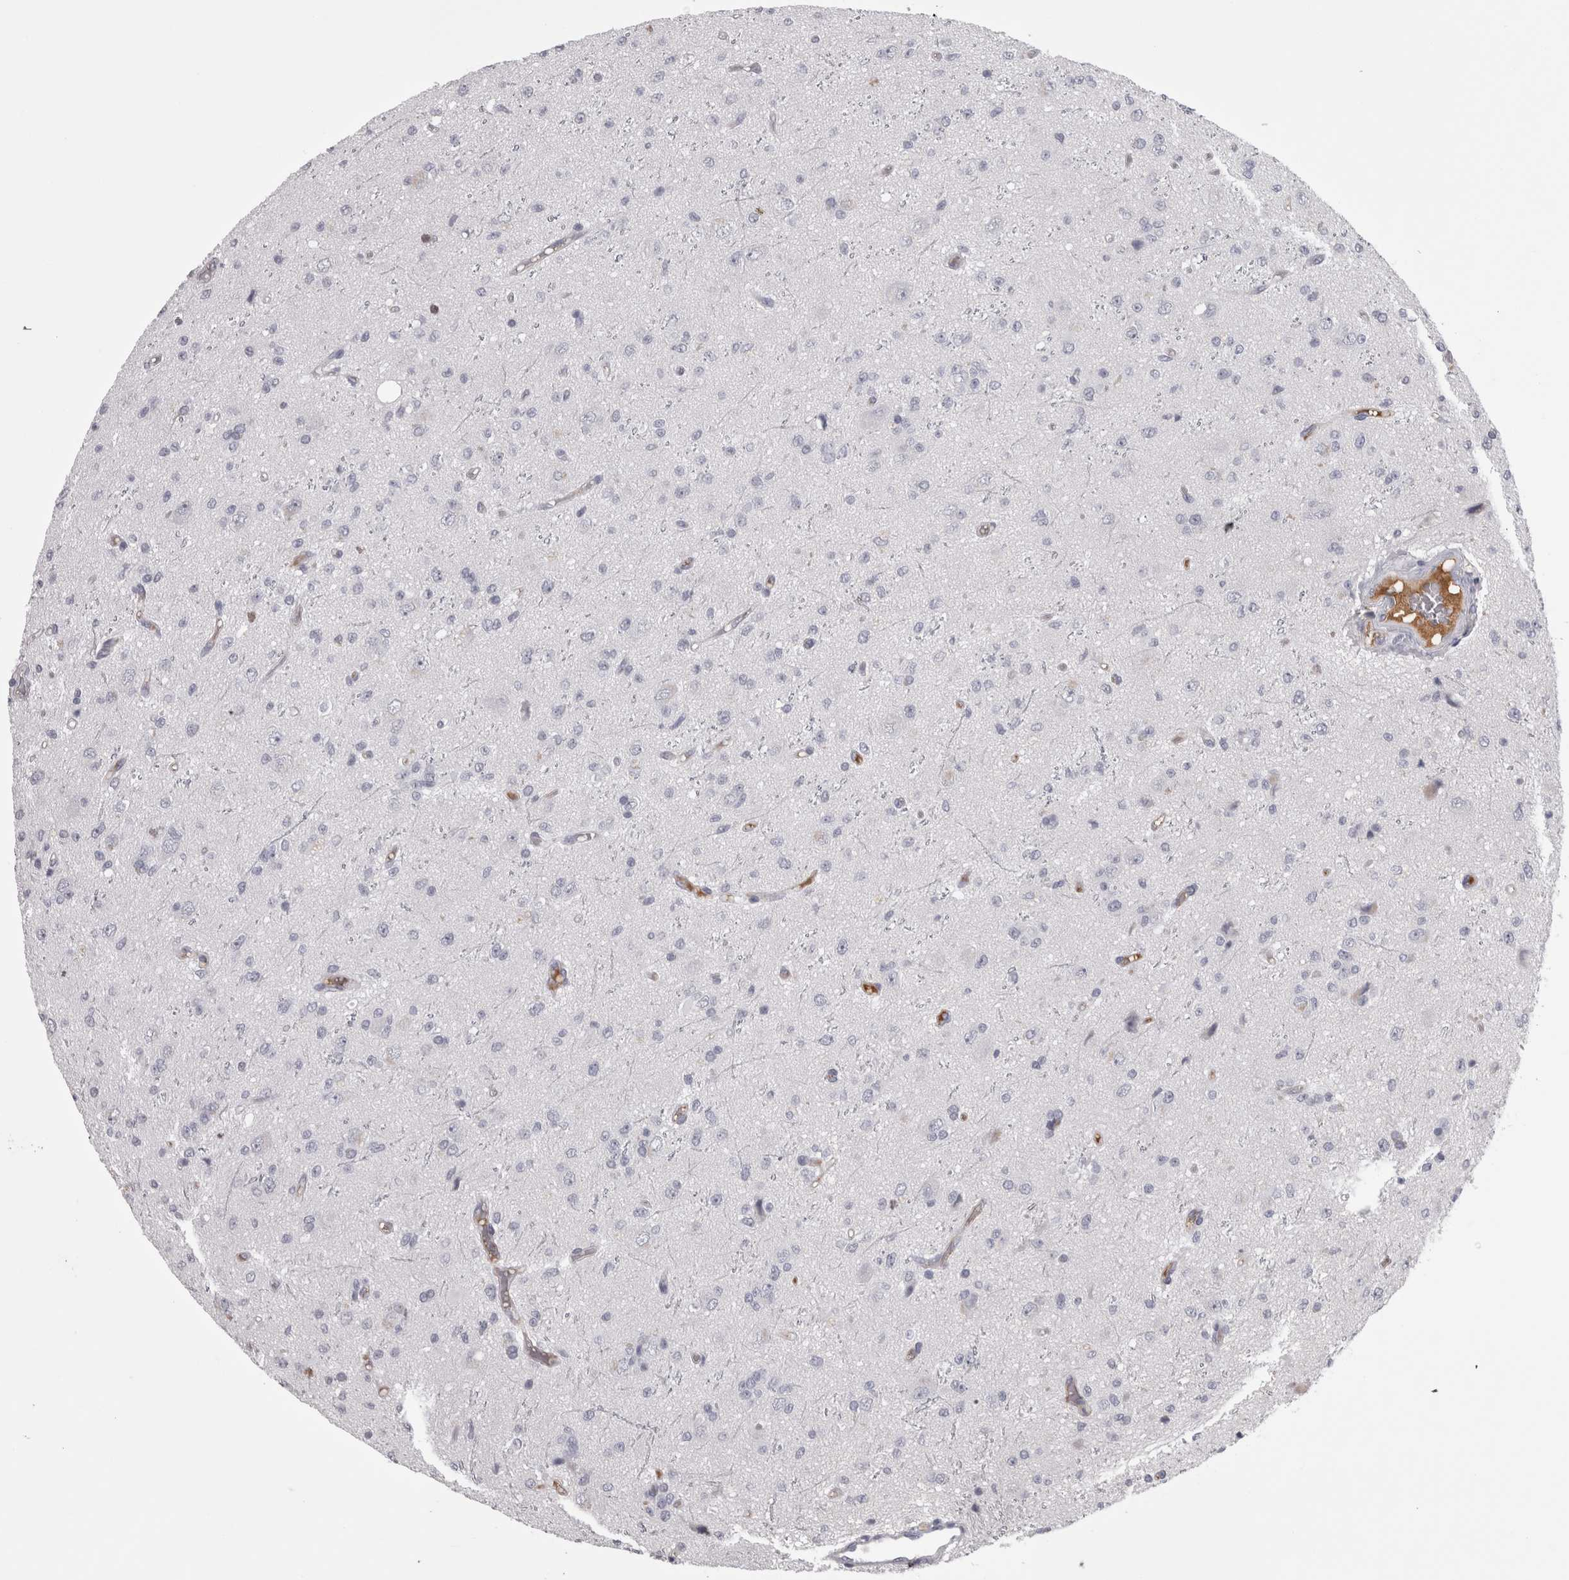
{"staining": {"intensity": "negative", "quantity": "none", "location": "none"}, "tissue": "glioma", "cell_type": "Tumor cells", "image_type": "cancer", "snomed": [{"axis": "morphology", "description": "Glioma, malignant, High grade"}, {"axis": "topography", "description": "pancreas cauda"}], "caption": "High power microscopy image of an immunohistochemistry histopathology image of malignant glioma (high-grade), revealing no significant expression in tumor cells.", "gene": "SAA4", "patient": {"sex": "male", "age": 60}}